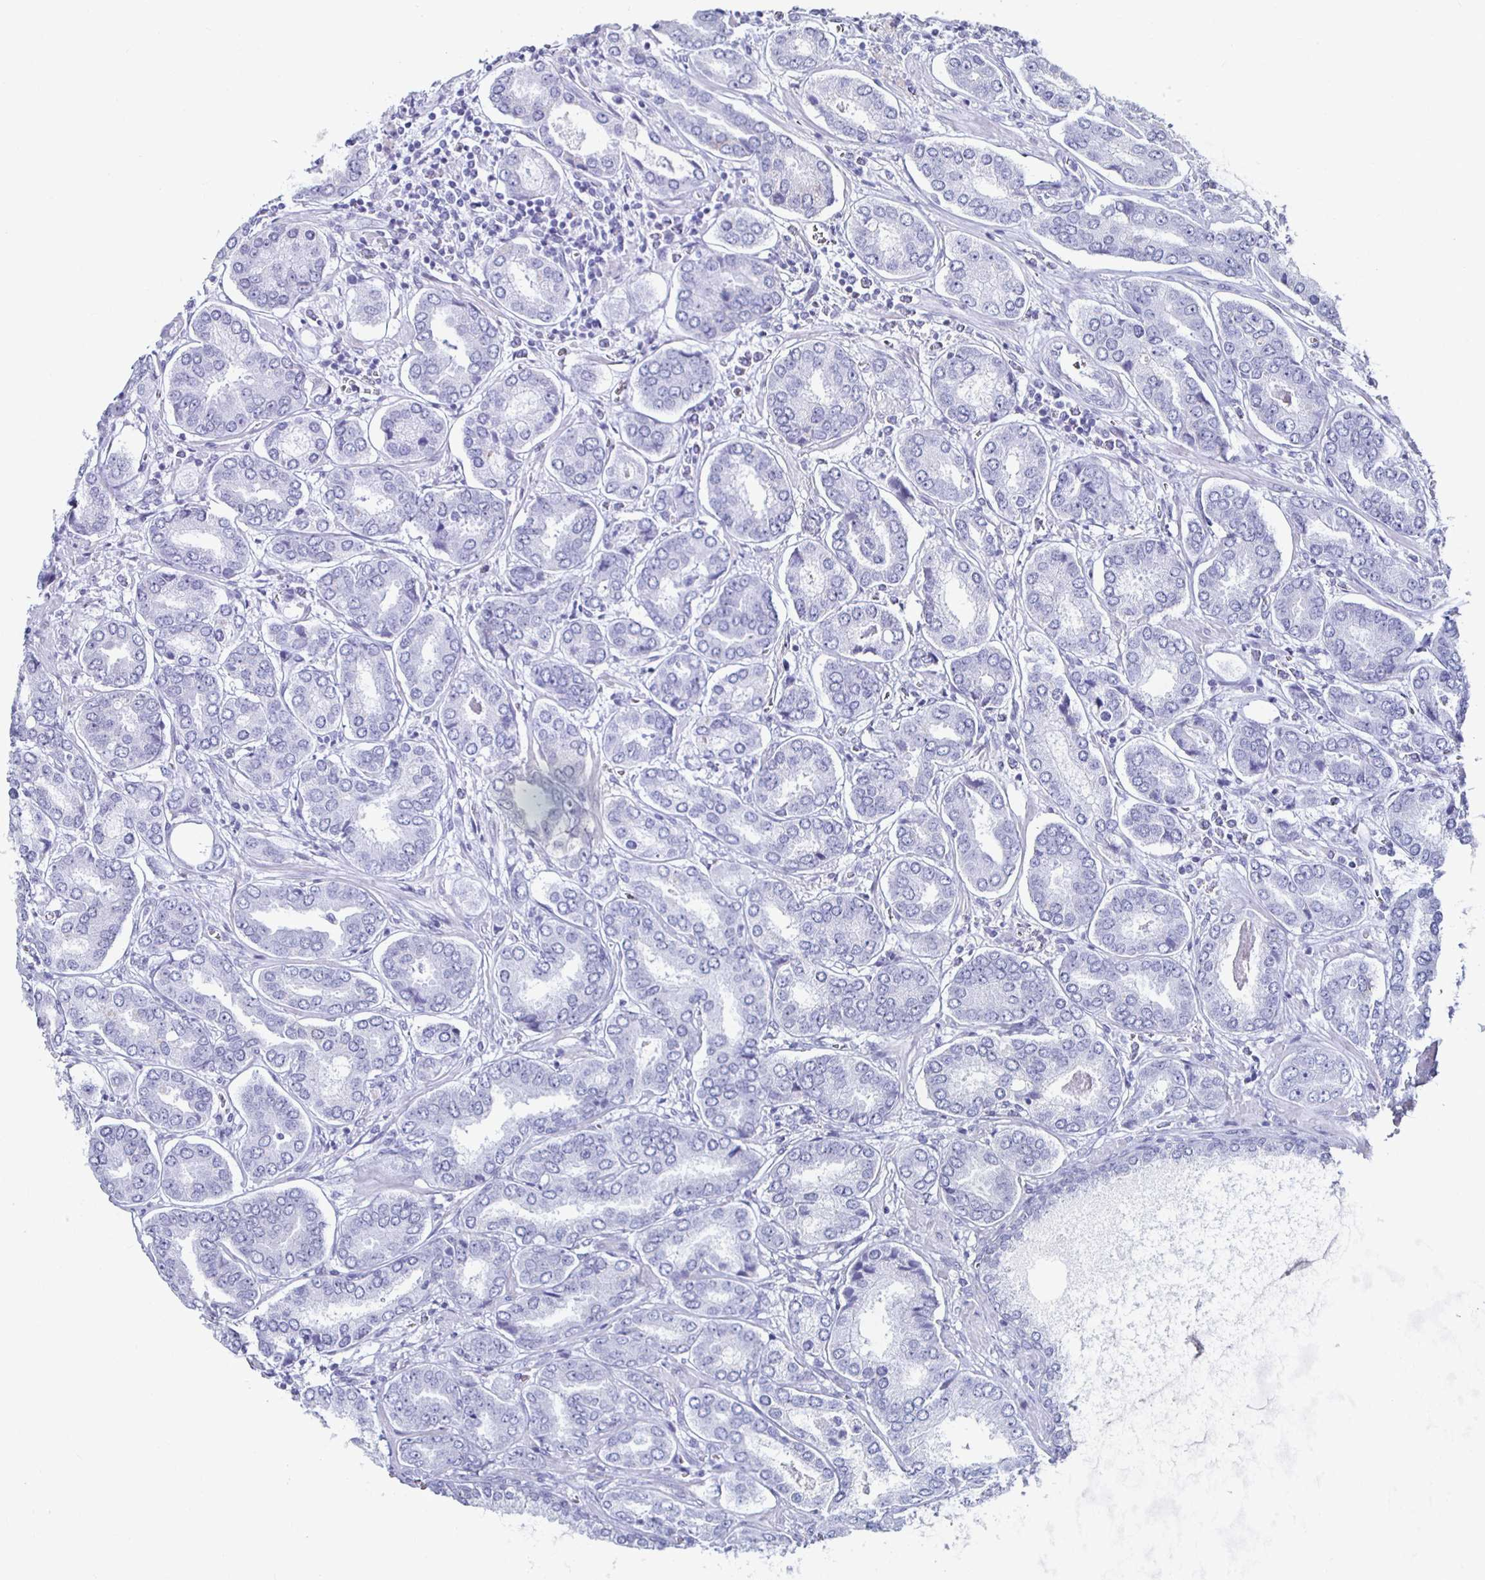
{"staining": {"intensity": "negative", "quantity": "none", "location": "none"}, "tissue": "prostate cancer", "cell_type": "Tumor cells", "image_type": "cancer", "snomed": [{"axis": "morphology", "description": "Adenocarcinoma, High grade"}, {"axis": "topography", "description": "Prostate"}], "caption": "This is an immunohistochemistry image of high-grade adenocarcinoma (prostate). There is no expression in tumor cells.", "gene": "KRT4", "patient": {"sex": "male", "age": 72}}